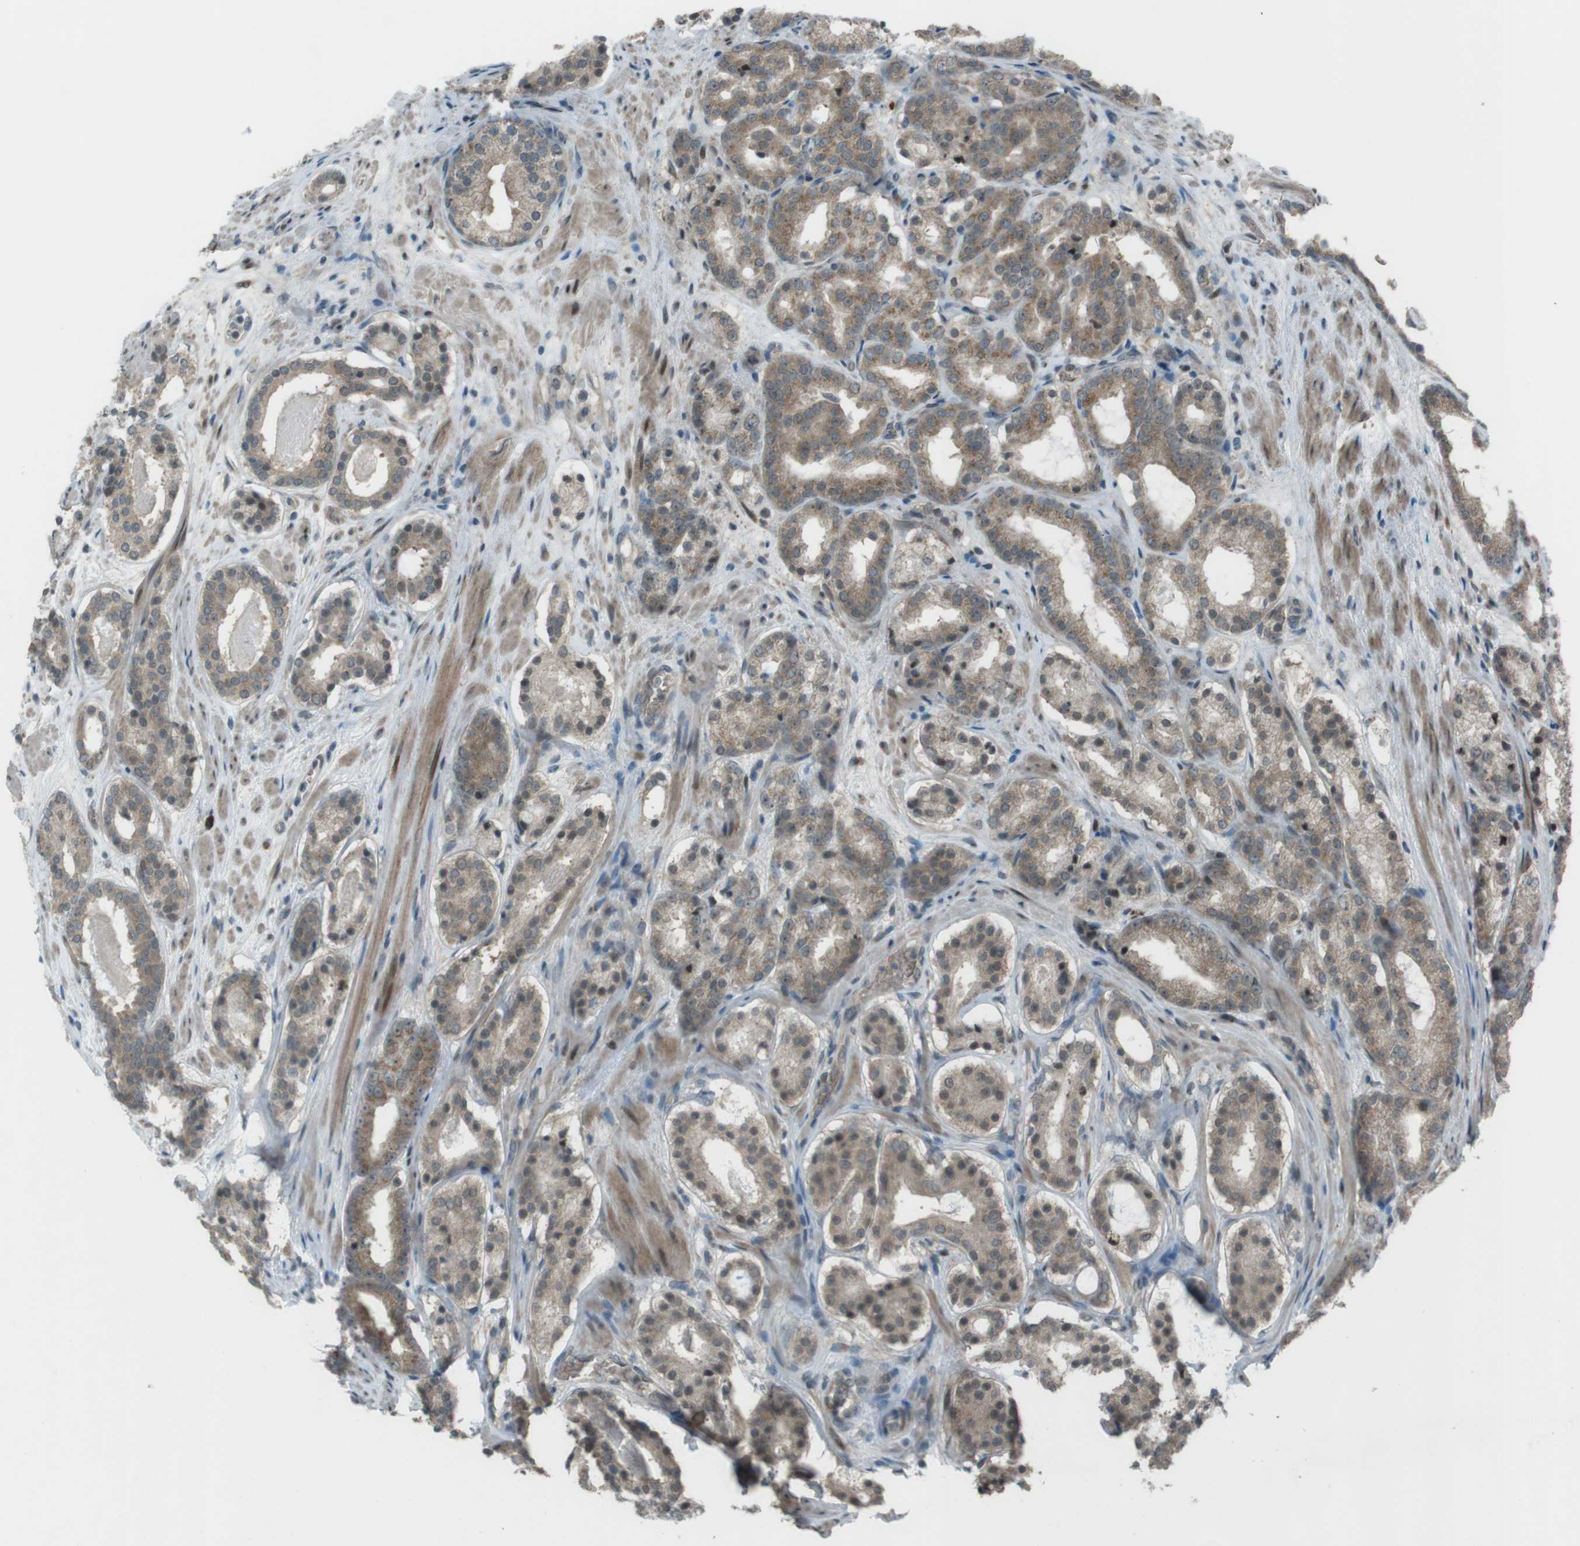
{"staining": {"intensity": "moderate", "quantity": ">75%", "location": "cytoplasmic/membranous,nuclear"}, "tissue": "prostate cancer", "cell_type": "Tumor cells", "image_type": "cancer", "snomed": [{"axis": "morphology", "description": "Adenocarcinoma, Low grade"}, {"axis": "topography", "description": "Prostate"}], "caption": "Prostate adenocarcinoma (low-grade) tissue shows moderate cytoplasmic/membranous and nuclear staining in about >75% of tumor cells, visualized by immunohistochemistry.", "gene": "SLITRK5", "patient": {"sex": "male", "age": 69}}